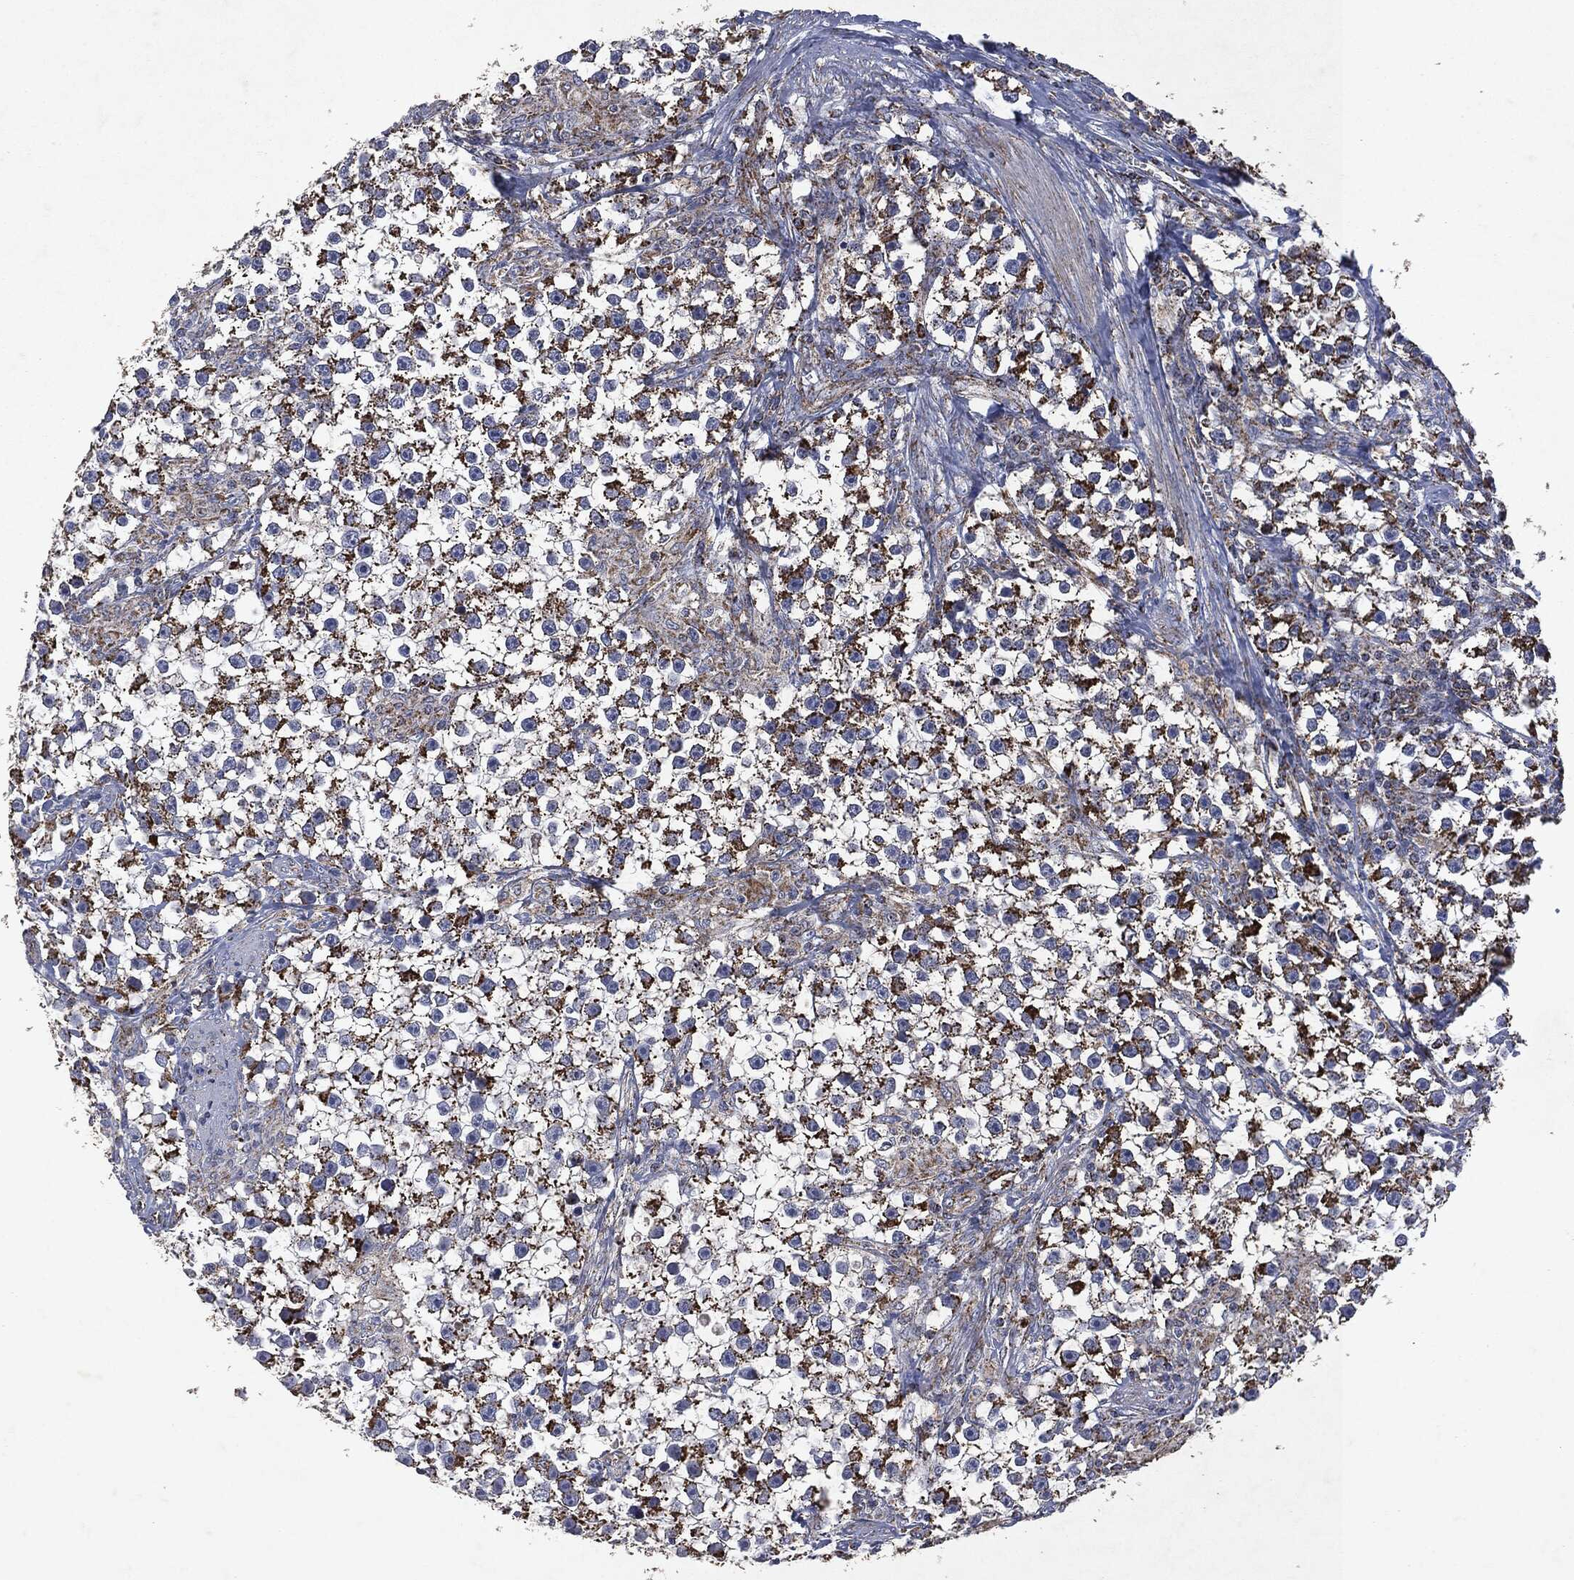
{"staining": {"intensity": "strong", "quantity": "25%-75%", "location": "cytoplasmic/membranous"}, "tissue": "testis cancer", "cell_type": "Tumor cells", "image_type": "cancer", "snomed": [{"axis": "morphology", "description": "Seminoma, NOS"}, {"axis": "topography", "description": "Testis"}], "caption": "Tumor cells exhibit strong cytoplasmic/membranous expression in approximately 25%-75% of cells in testis cancer (seminoma). (brown staining indicates protein expression, while blue staining denotes nuclei).", "gene": "RYK", "patient": {"sex": "male", "age": 59}}